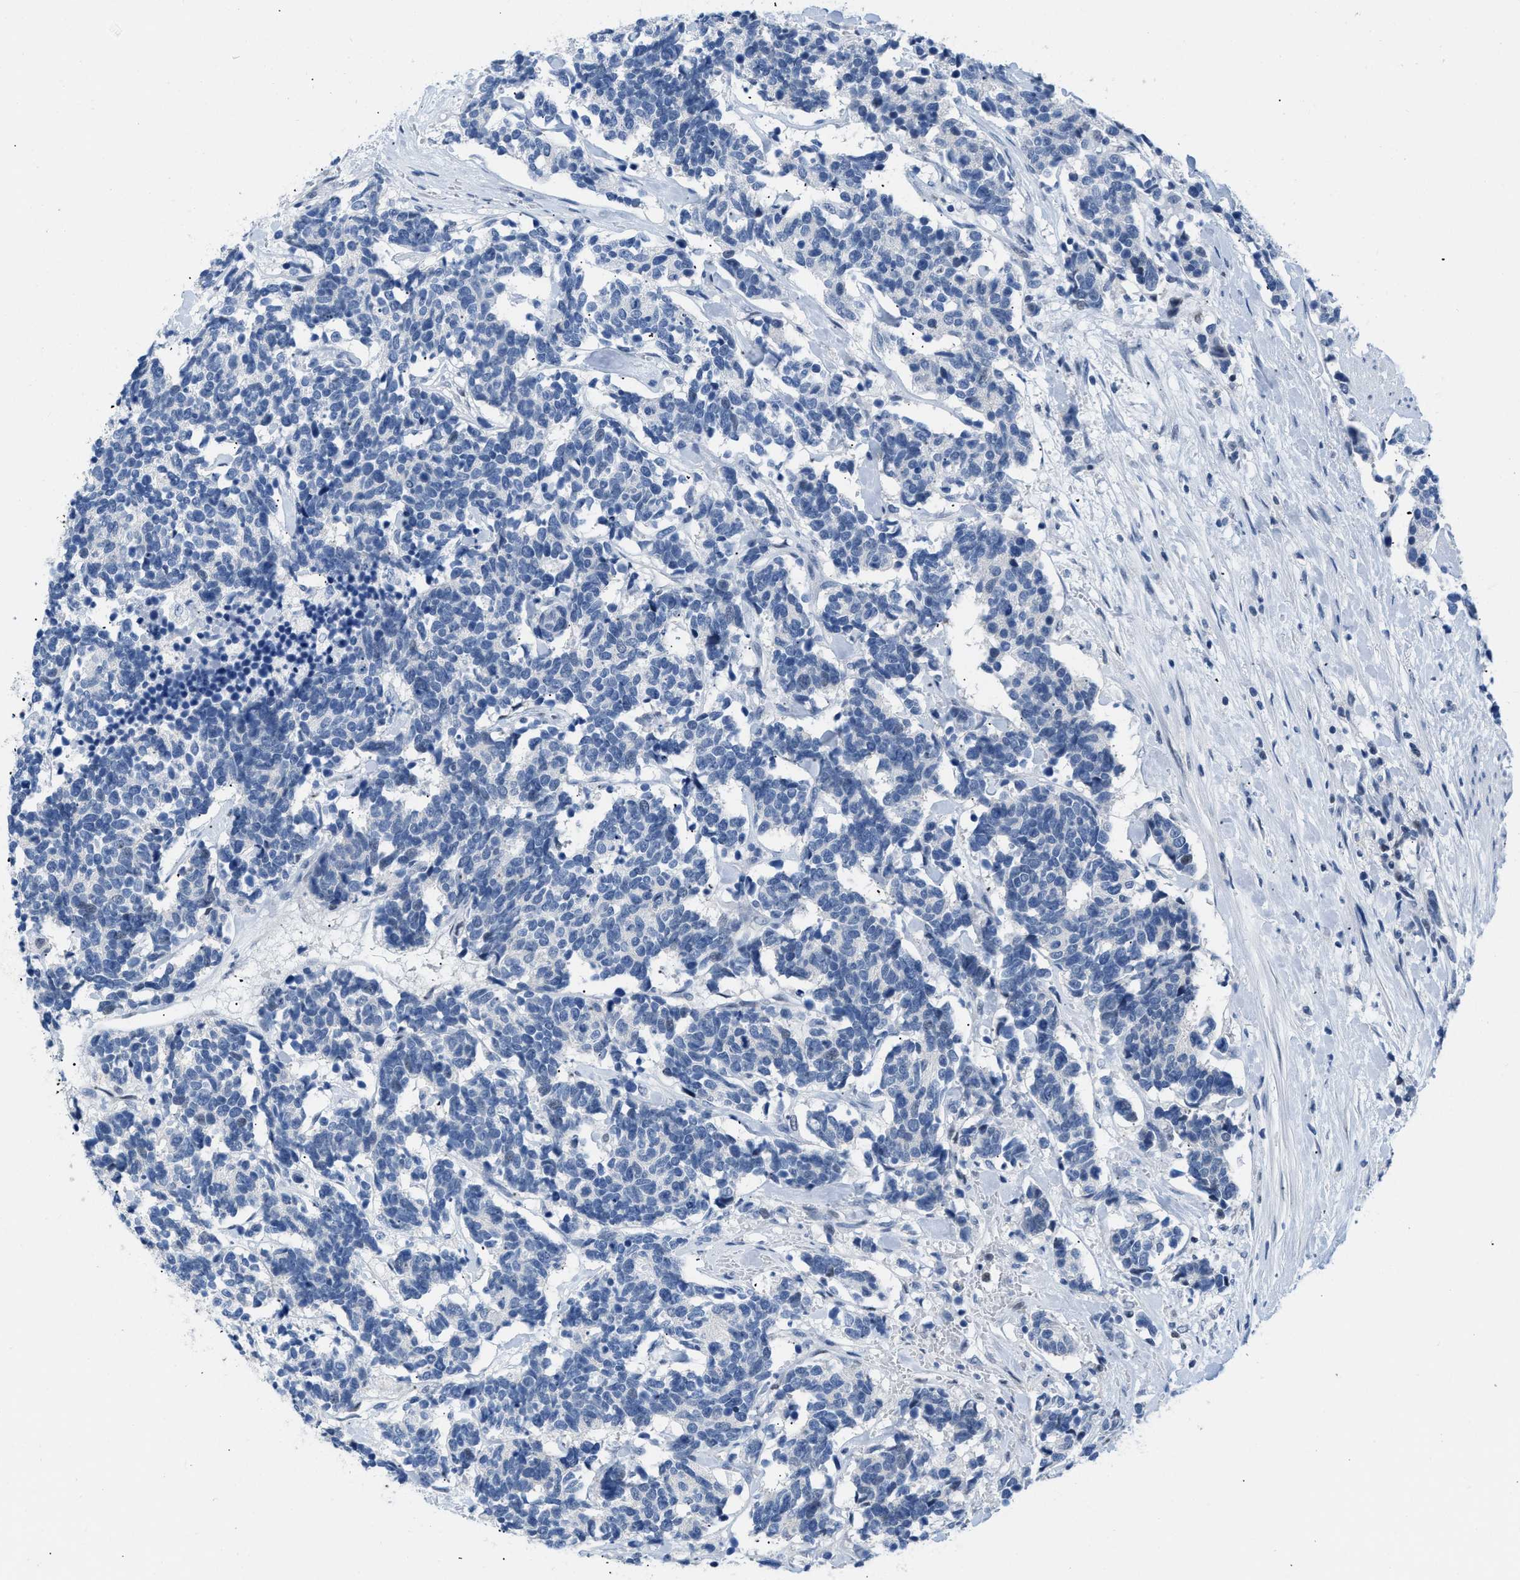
{"staining": {"intensity": "negative", "quantity": "none", "location": "none"}, "tissue": "carcinoid", "cell_type": "Tumor cells", "image_type": "cancer", "snomed": [{"axis": "morphology", "description": "Carcinoma, NOS"}, {"axis": "morphology", "description": "Carcinoid, malignant, NOS"}, {"axis": "topography", "description": "Urinary bladder"}], "caption": "DAB (3,3'-diaminobenzidine) immunohistochemical staining of human carcinoid reveals no significant expression in tumor cells.", "gene": "BOLL", "patient": {"sex": "male", "age": 57}}